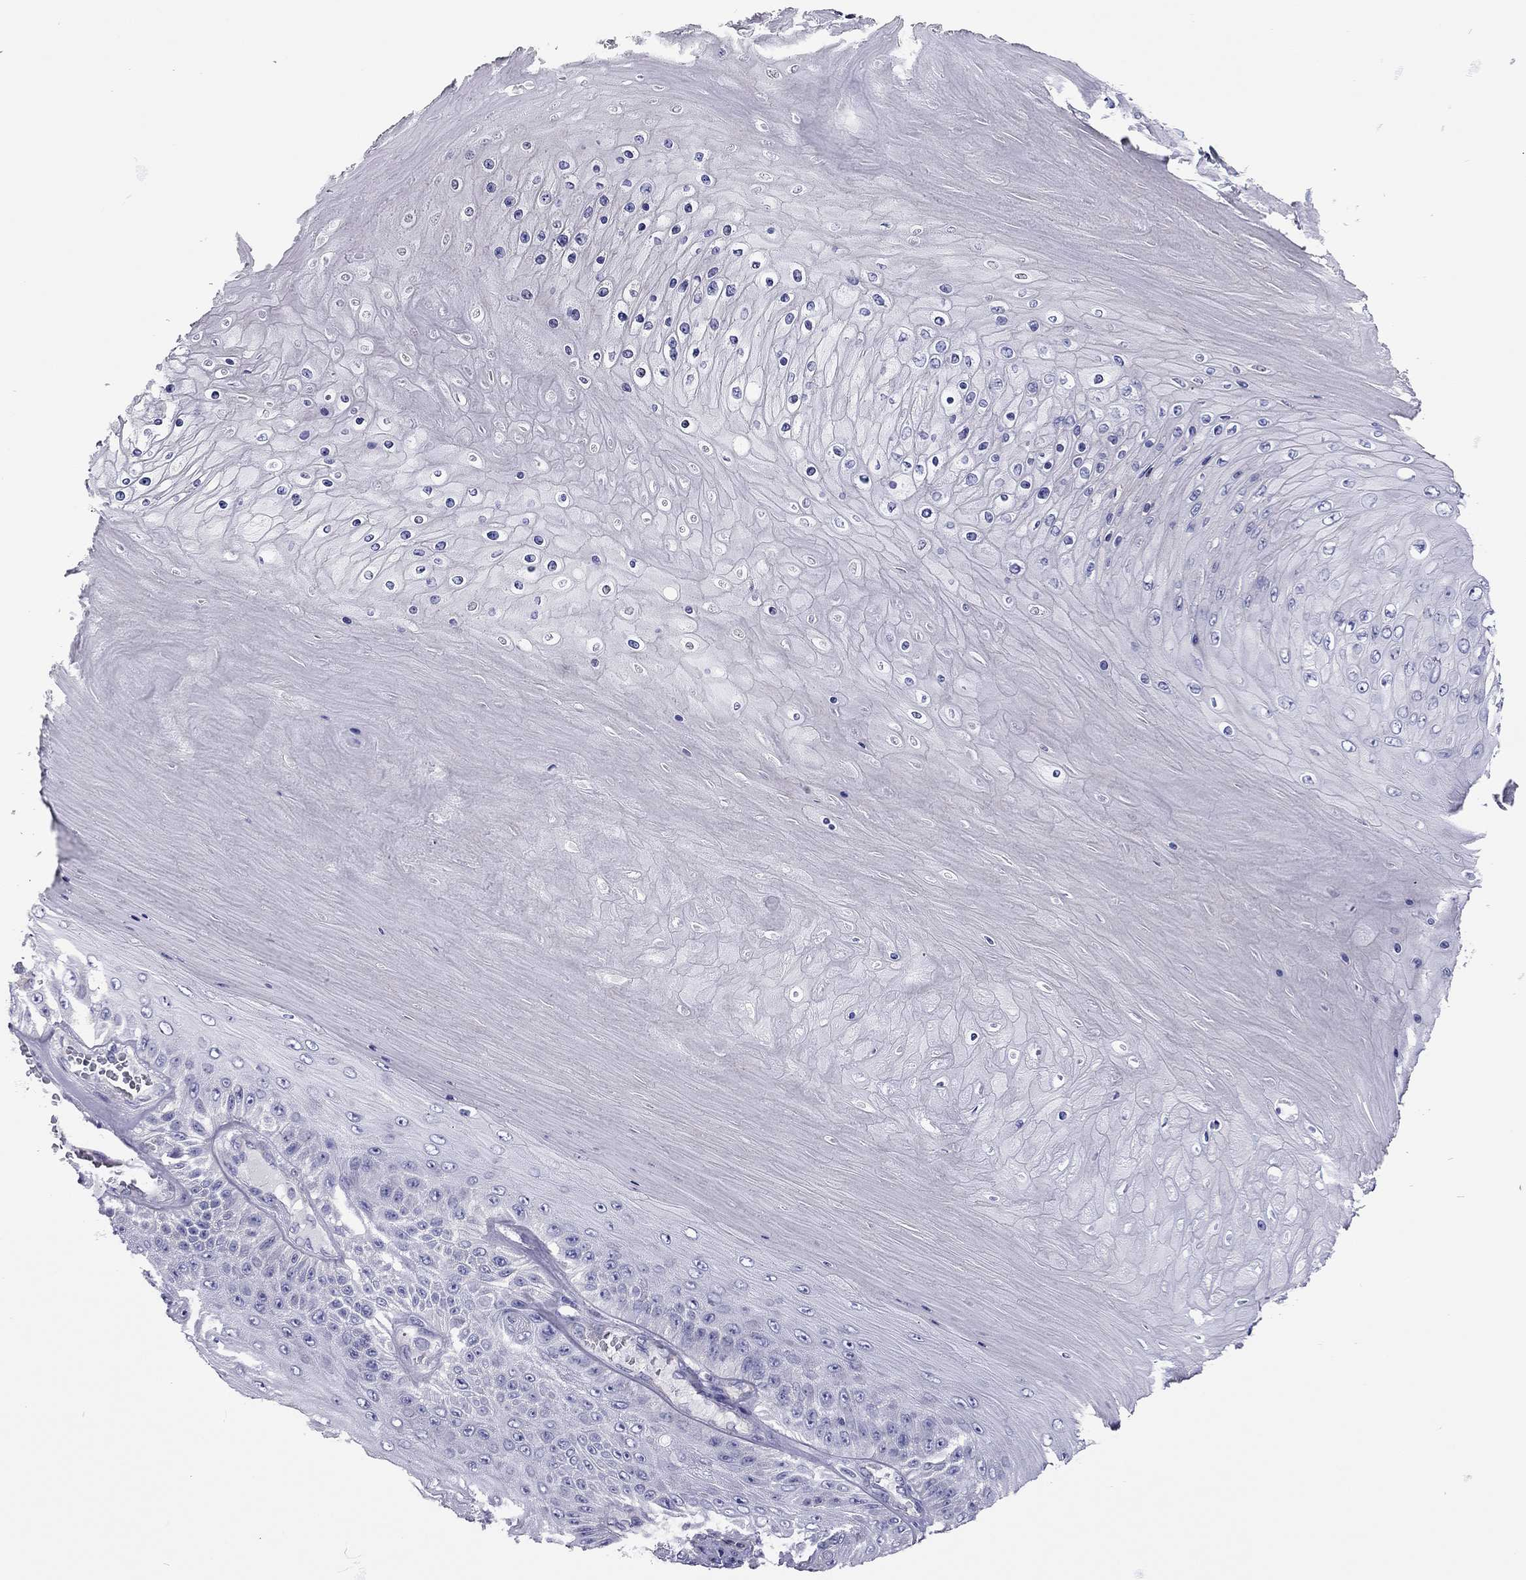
{"staining": {"intensity": "negative", "quantity": "none", "location": "none"}, "tissue": "skin cancer", "cell_type": "Tumor cells", "image_type": "cancer", "snomed": [{"axis": "morphology", "description": "Squamous cell carcinoma, NOS"}, {"axis": "topography", "description": "Skin"}], "caption": "Immunohistochemistry of skin cancer shows no positivity in tumor cells.", "gene": "SCARB1", "patient": {"sex": "male", "age": 62}}